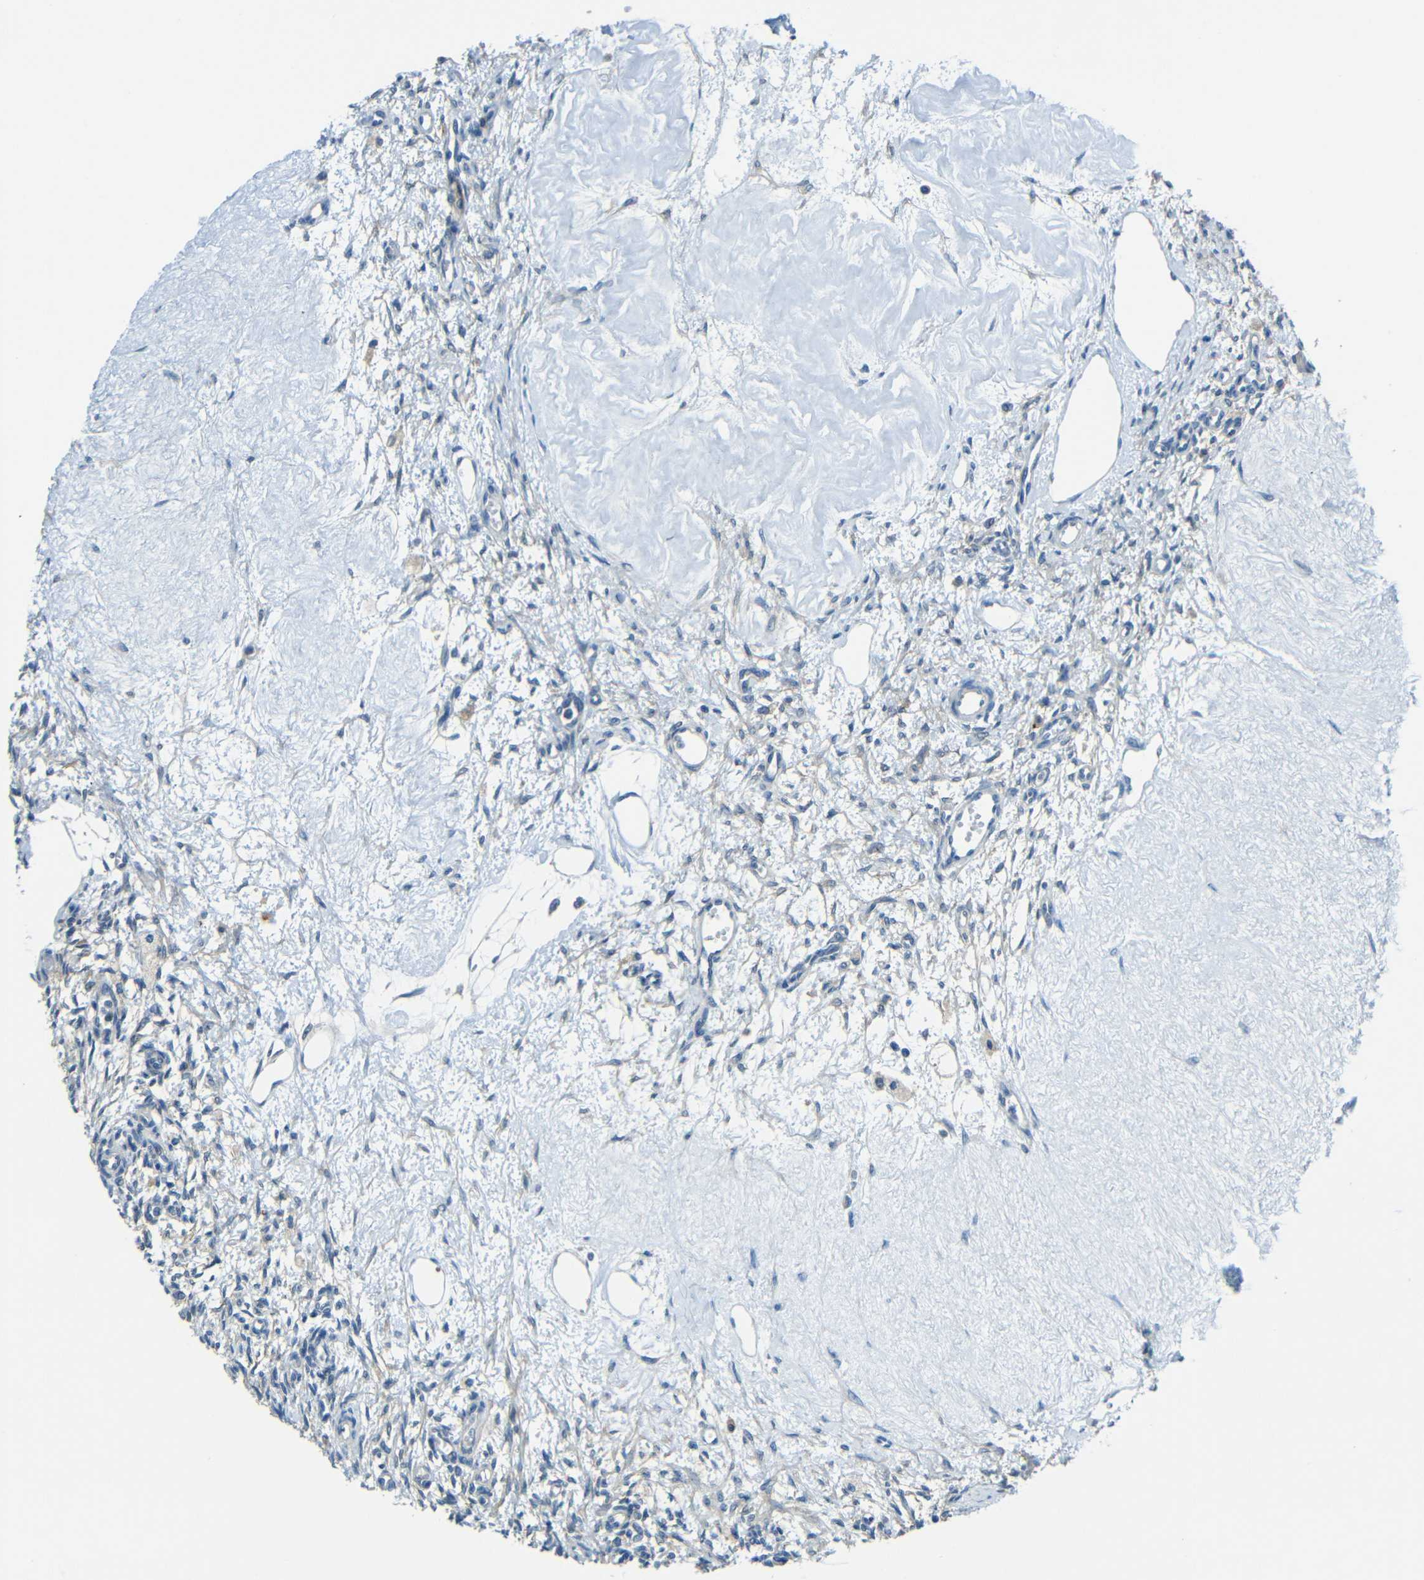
{"staining": {"intensity": "negative", "quantity": "none", "location": "none"}, "tissue": "ovary", "cell_type": "Ovarian stroma cells", "image_type": "normal", "snomed": [{"axis": "morphology", "description": "Normal tissue, NOS"}, {"axis": "topography", "description": "Ovary"}], "caption": "Ovarian stroma cells show no significant protein staining in unremarkable ovary. (DAB (3,3'-diaminobenzidine) immunohistochemistry, high magnification).", "gene": "ANKRD22", "patient": {"sex": "female", "age": 33}}